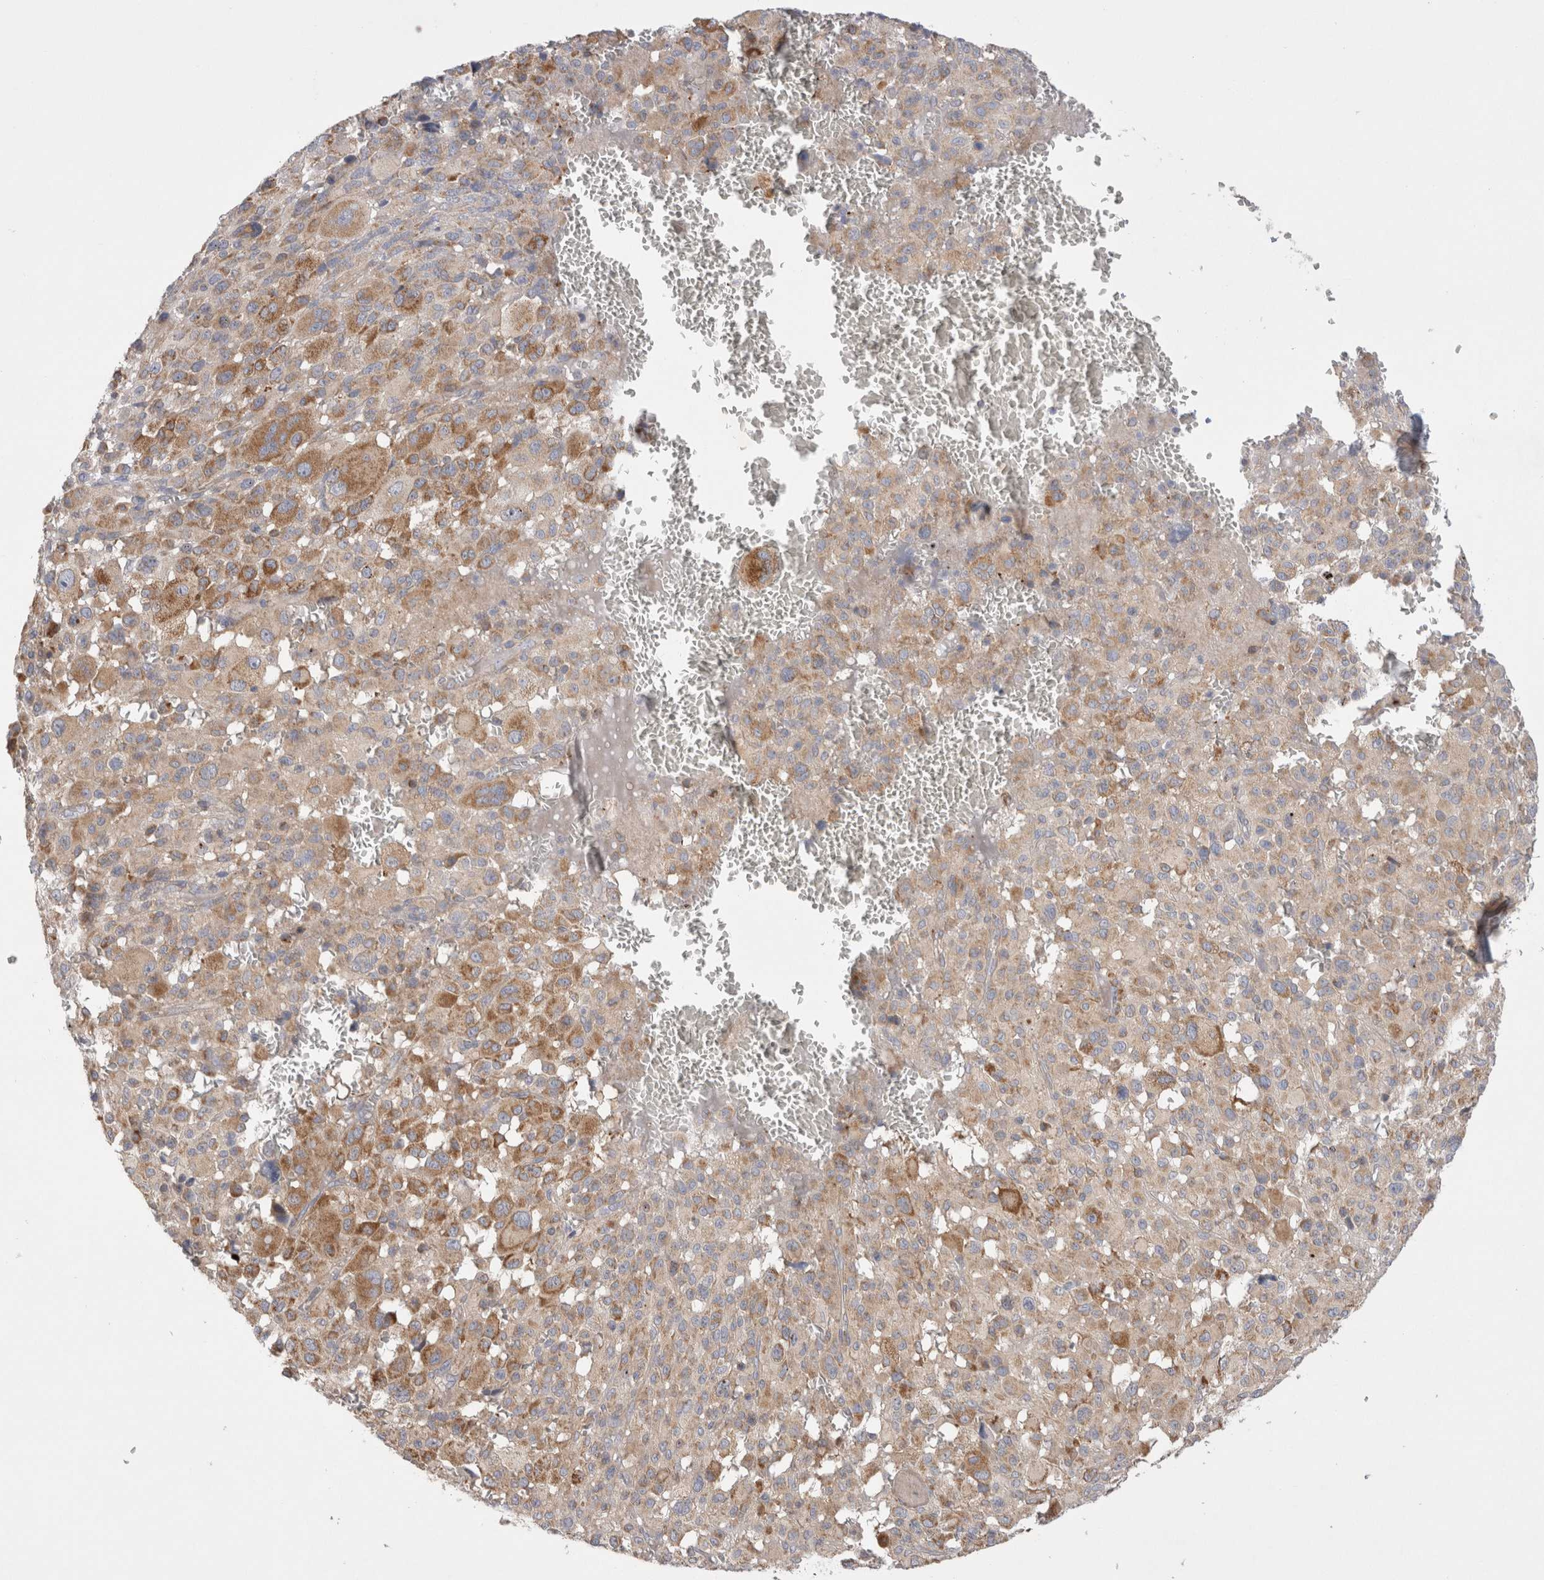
{"staining": {"intensity": "moderate", "quantity": "25%-75%", "location": "cytoplasmic/membranous"}, "tissue": "melanoma", "cell_type": "Tumor cells", "image_type": "cancer", "snomed": [{"axis": "morphology", "description": "Malignant melanoma, Metastatic site"}, {"axis": "topography", "description": "Skin"}], "caption": "Malignant melanoma (metastatic site) stained for a protein (brown) displays moderate cytoplasmic/membranous positive expression in approximately 25%-75% of tumor cells.", "gene": "TBC1D16", "patient": {"sex": "female", "age": 74}}